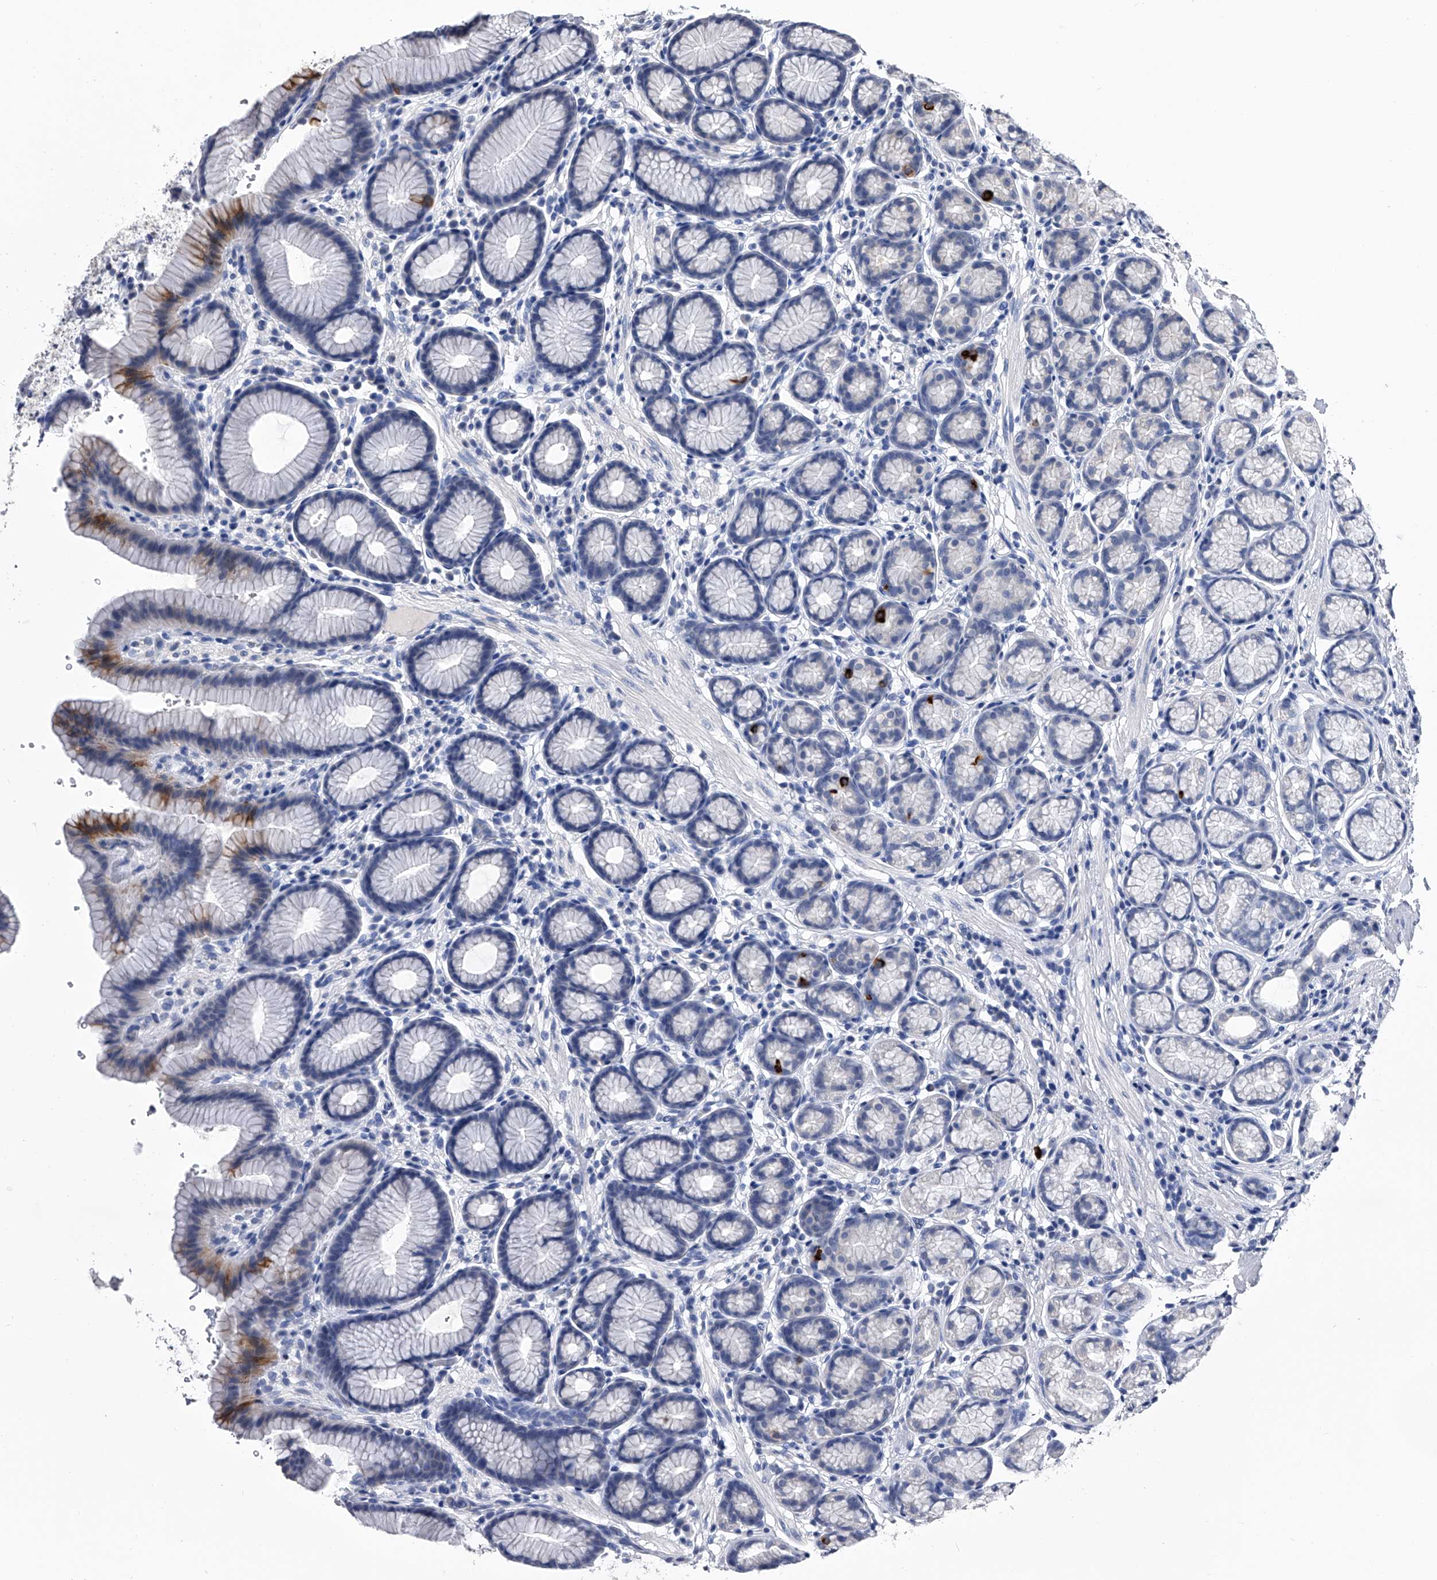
{"staining": {"intensity": "moderate", "quantity": "<25%", "location": "cytoplasmic/membranous"}, "tissue": "stomach", "cell_type": "Glandular cells", "image_type": "normal", "snomed": [{"axis": "morphology", "description": "Normal tissue, NOS"}, {"axis": "topography", "description": "Stomach"}], "caption": "Benign stomach was stained to show a protein in brown. There is low levels of moderate cytoplasmic/membranous staining in about <25% of glandular cells. (brown staining indicates protein expression, while blue staining denotes nuclei).", "gene": "EFCAB7", "patient": {"sex": "male", "age": 42}}